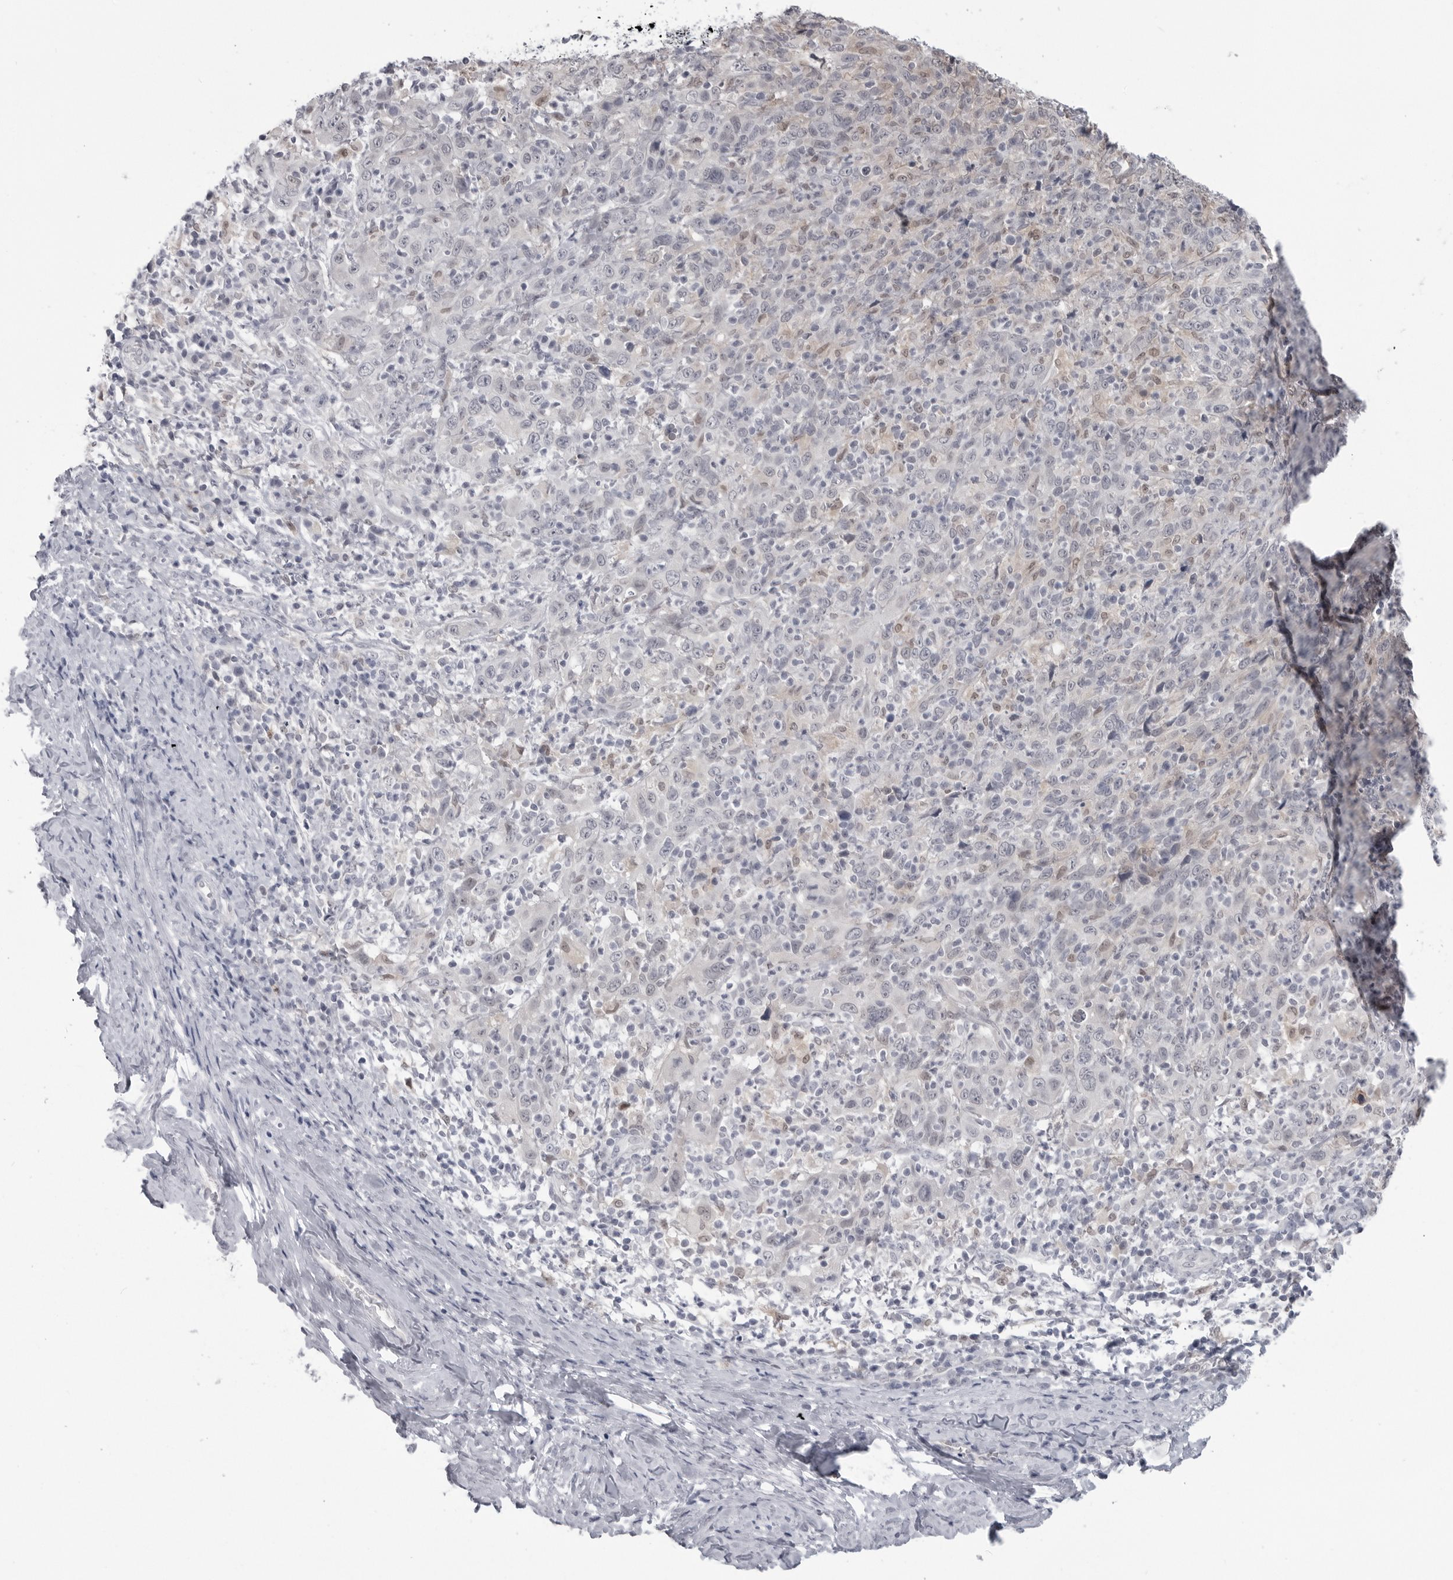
{"staining": {"intensity": "negative", "quantity": "none", "location": "none"}, "tissue": "cervical cancer", "cell_type": "Tumor cells", "image_type": "cancer", "snomed": [{"axis": "morphology", "description": "Squamous cell carcinoma, NOS"}, {"axis": "topography", "description": "Cervix"}], "caption": "Histopathology image shows no protein expression in tumor cells of cervical cancer (squamous cell carcinoma) tissue.", "gene": "PNPO", "patient": {"sex": "female", "age": 46}}